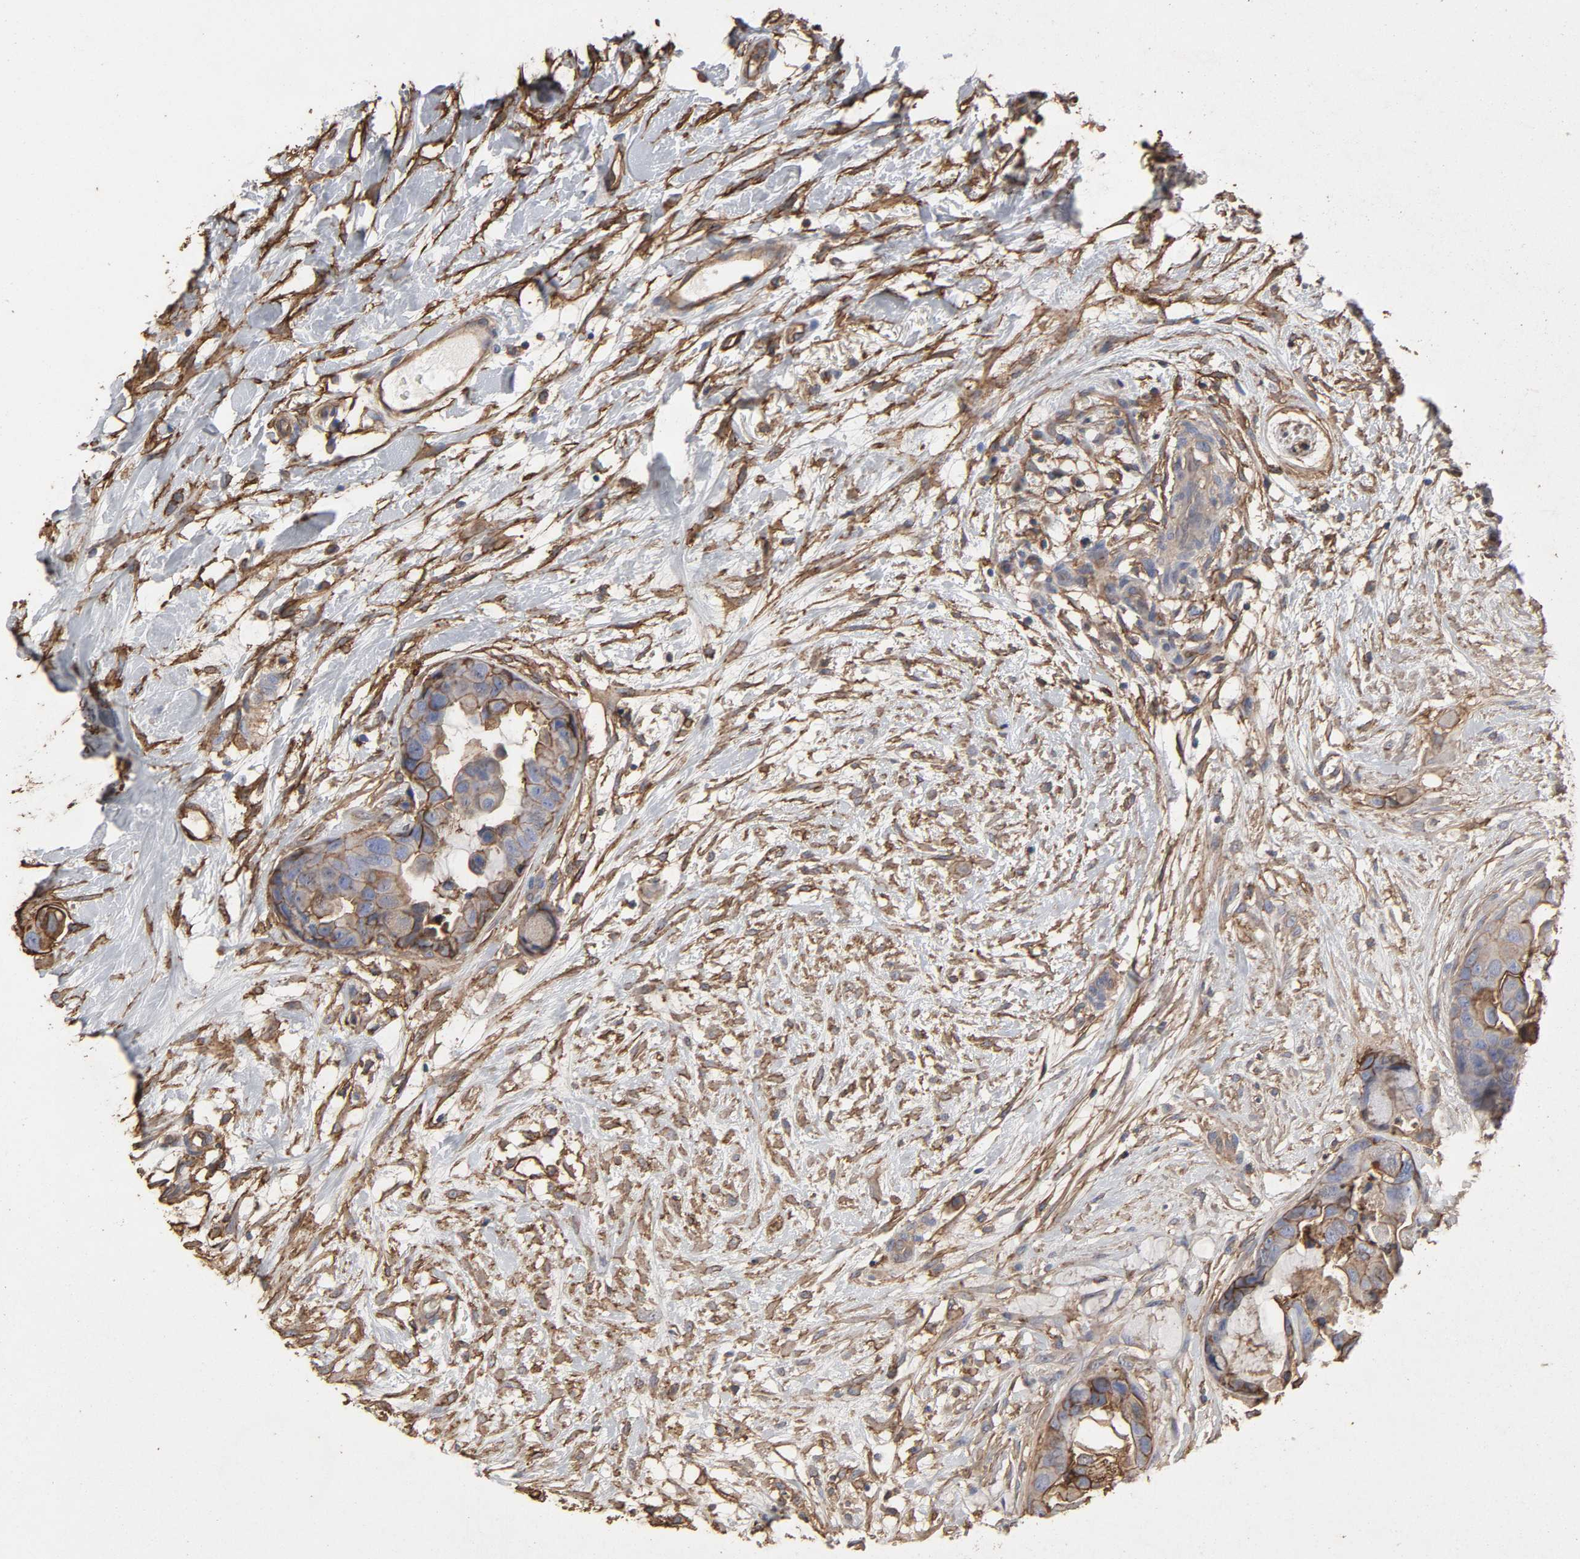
{"staining": {"intensity": "moderate", "quantity": ">75%", "location": "cytoplasmic/membranous"}, "tissue": "breast cancer", "cell_type": "Tumor cells", "image_type": "cancer", "snomed": [{"axis": "morphology", "description": "Duct carcinoma"}, {"axis": "topography", "description": "Breast"}], "caption": "Breast cancer stained with DAB immunohistochemistry displays medium levels of moderate cytoplasmic/membranous positivity in about >75% of tumor cells.", "gene": "ANXA2", "patient": {"sex": "female", "age": 40}}